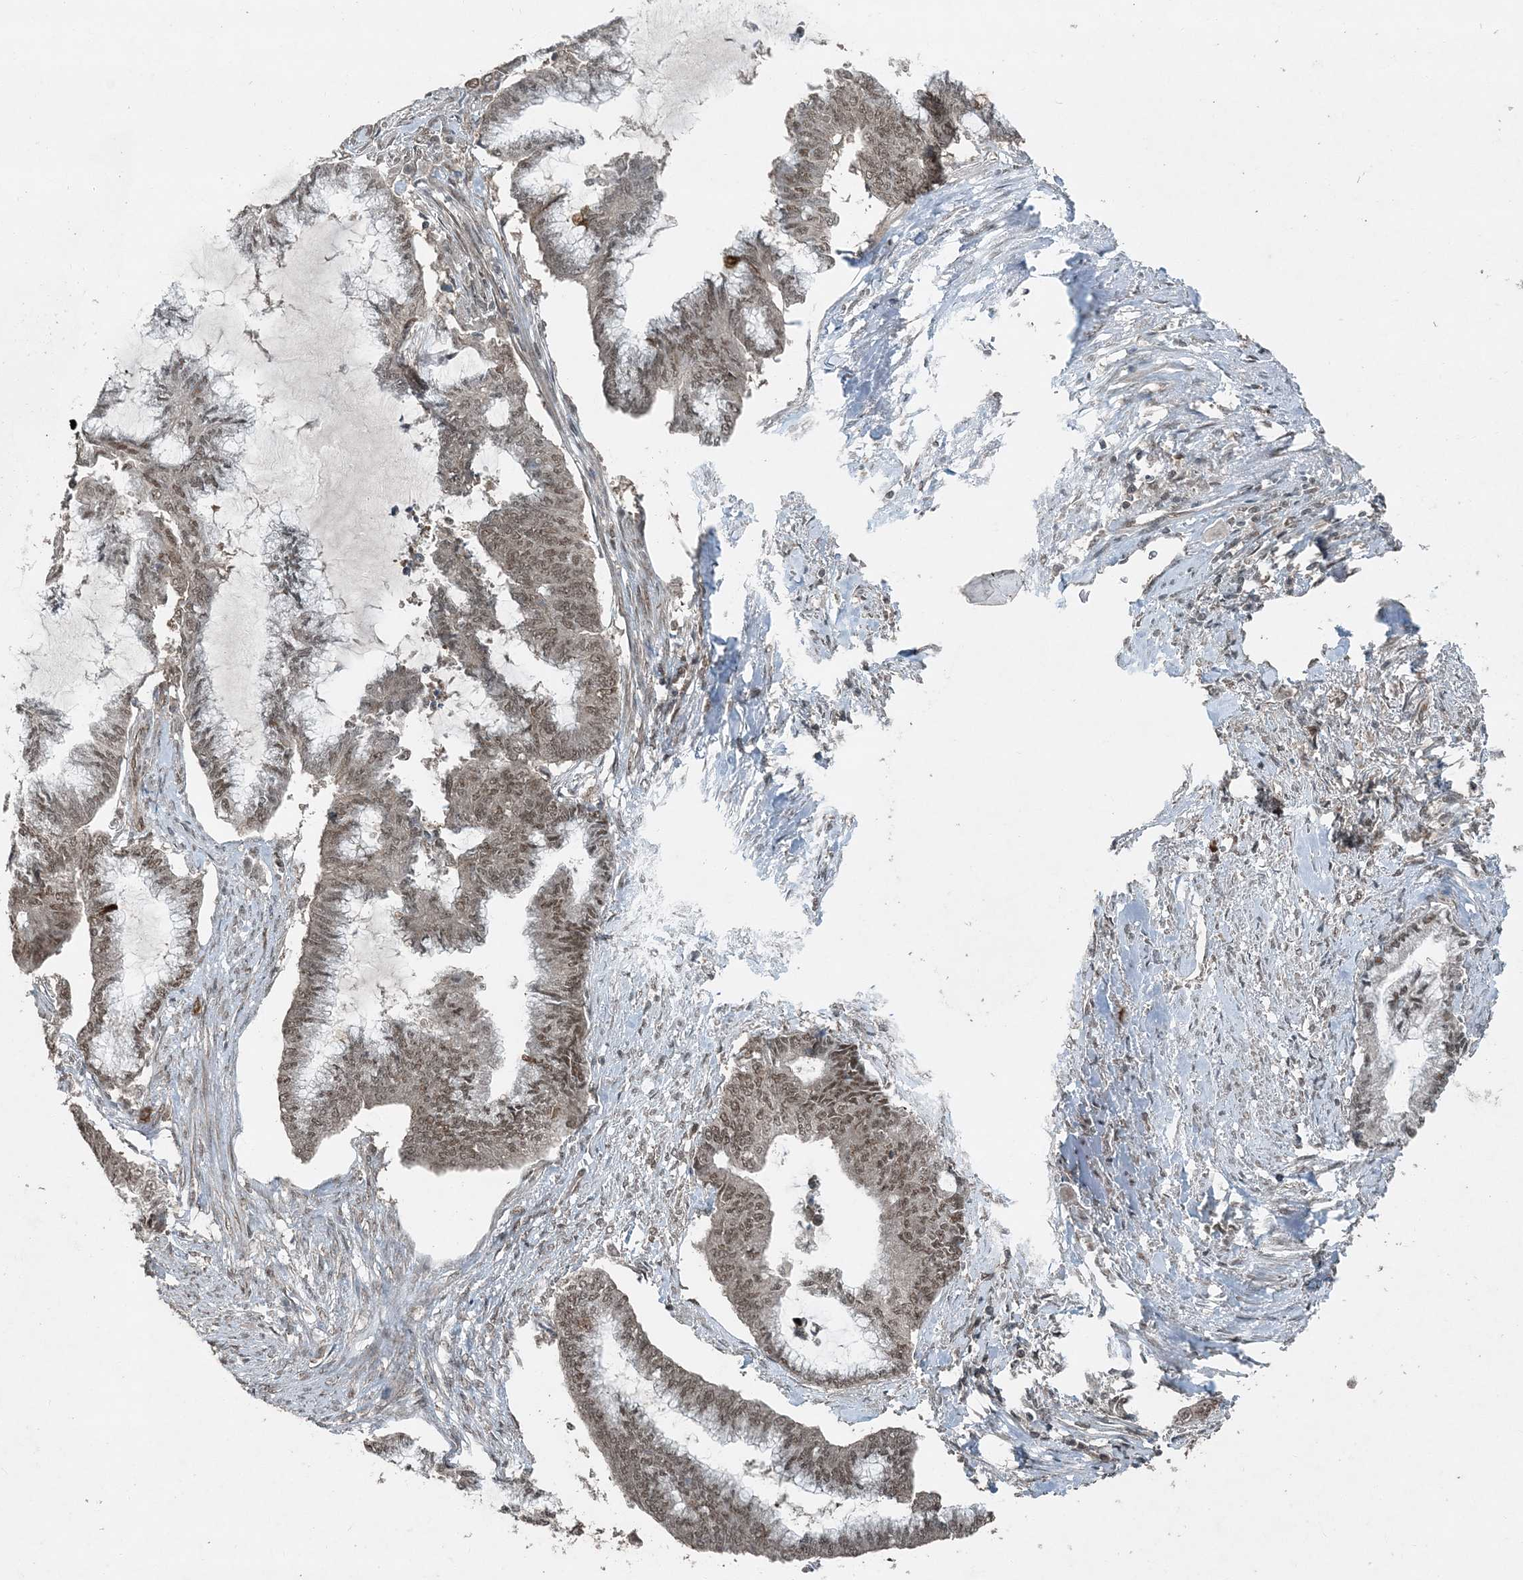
{"staining": {"intensity": "moderate", "quantity": ">75%", "location": "nuclear"}, "tissue": "endometrial cancer", "cell_type": "Tumor cells", "image_type": "cancer", "snomed": [{"axis": "morphology", "description": "Adenocarcinoma, NOS"}, {"axis": "topography", "description": "Endometrium"}], "caption": "The image shows staining of endometrial cancer, revealing moderate nuclear protein positivity (brown color) within tumor cells.", "gene": "COPS7B", "patient": {"sex": "female", "age": 86}}